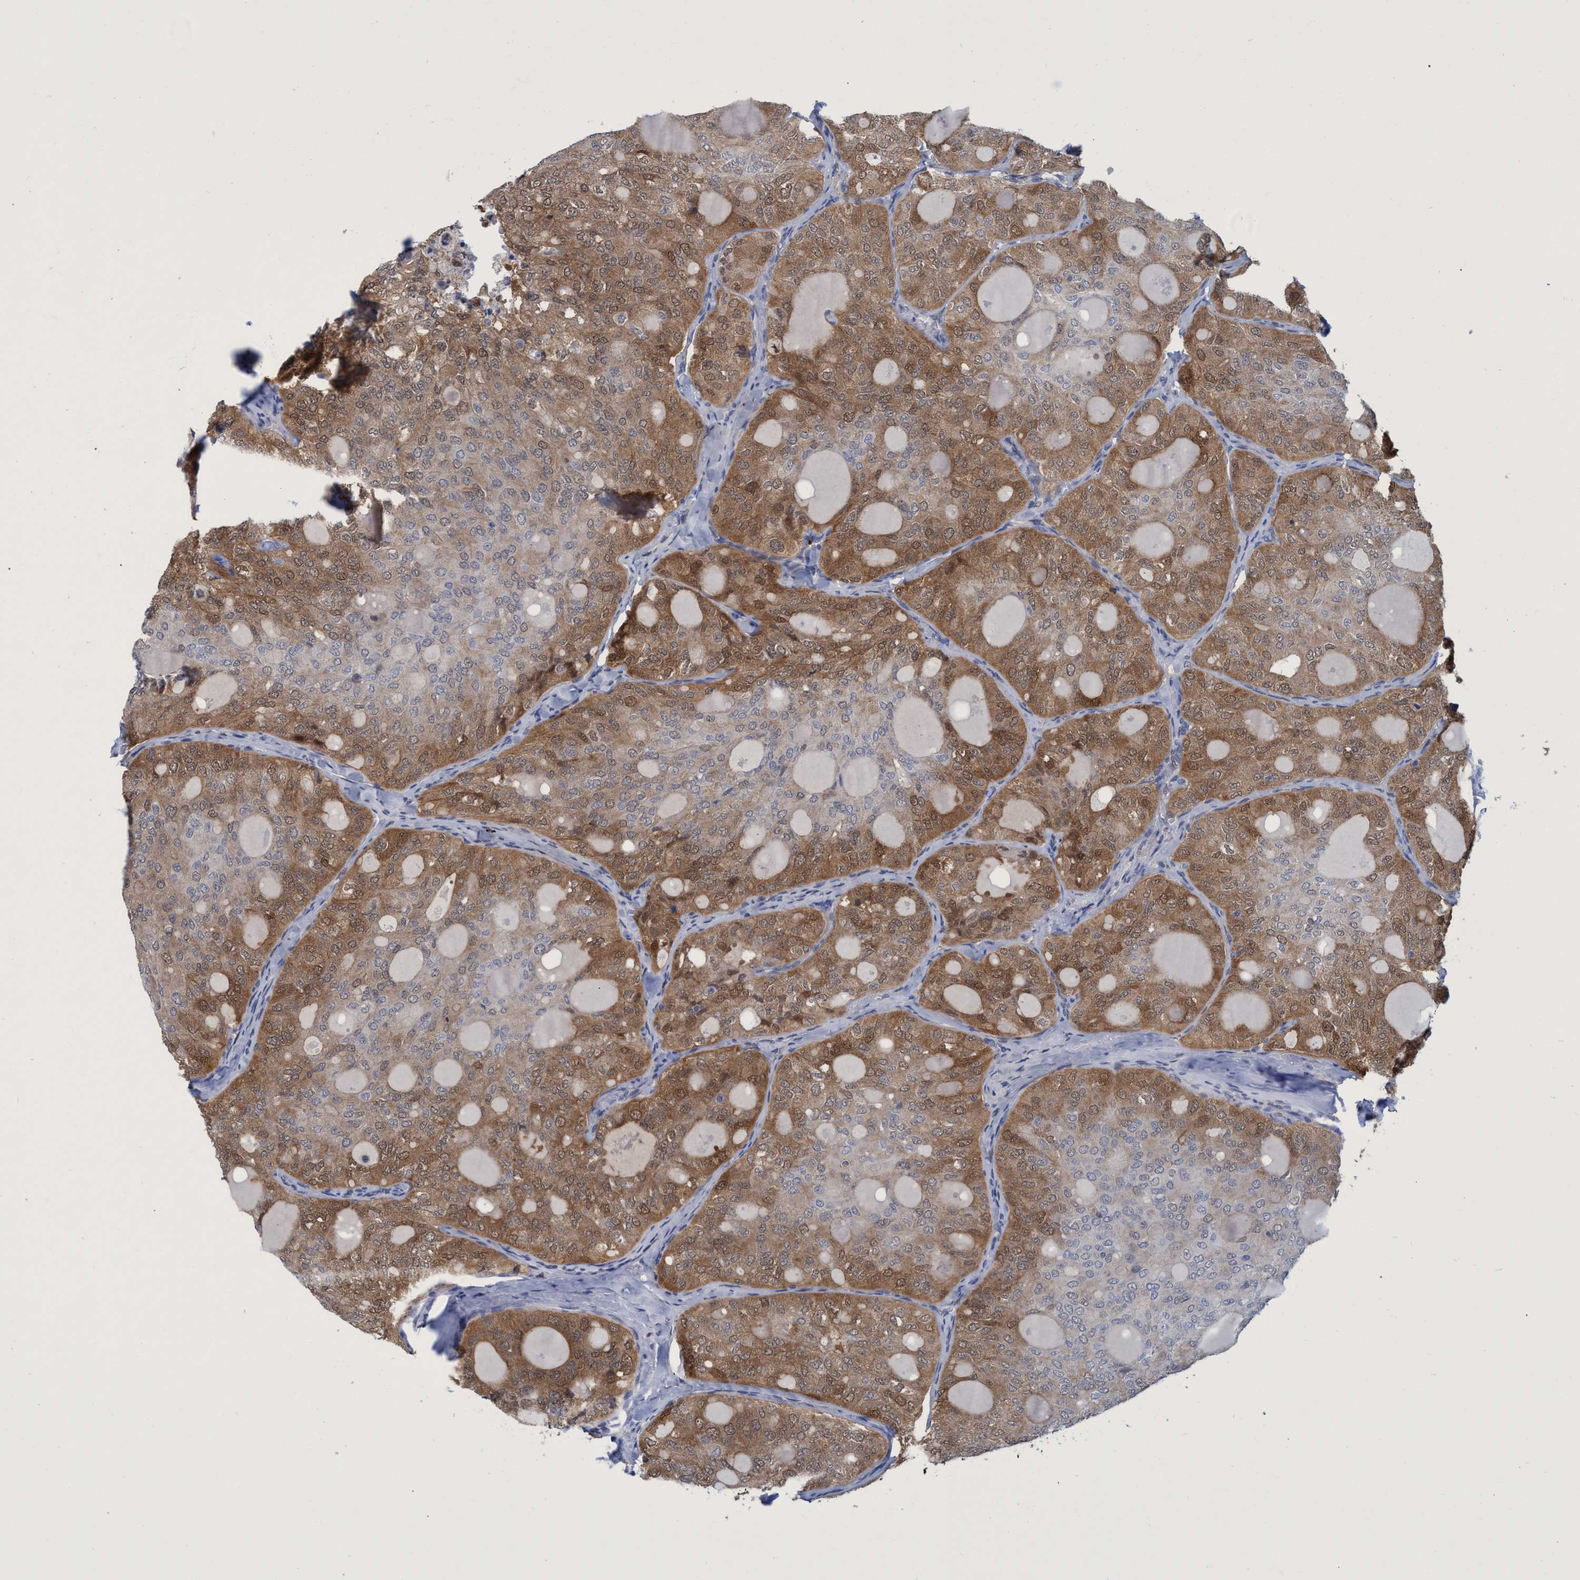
{"staining": {"intensity": "moderate", "quantity": ">75%", "location": "cytoplasmic/membranous,nuclear"}, "tissue": "thyroid cancer", "cell_type": "Tumor cells", "image_type": "cancer", "snomed": [{"axis": "morphology", "description": "Follicular adenoma carcinoma, NOS"}, {"axis": "topography", "description": "Thyroid gland"}], "caption": "High-magnification brightfield microscopy of thyroid cancer (follicular adenoma carcinoma) stained with DAB (3,3'-diaminobenzidine) (brown) and counterstained with hematoxylin (blue). tumor cells exhibit moderate cytoplasmic/membranous and nuclear expression is present in about>75% of cells.", "gene": "PNPO", "patient": {"sex": "male", "age": 75}}